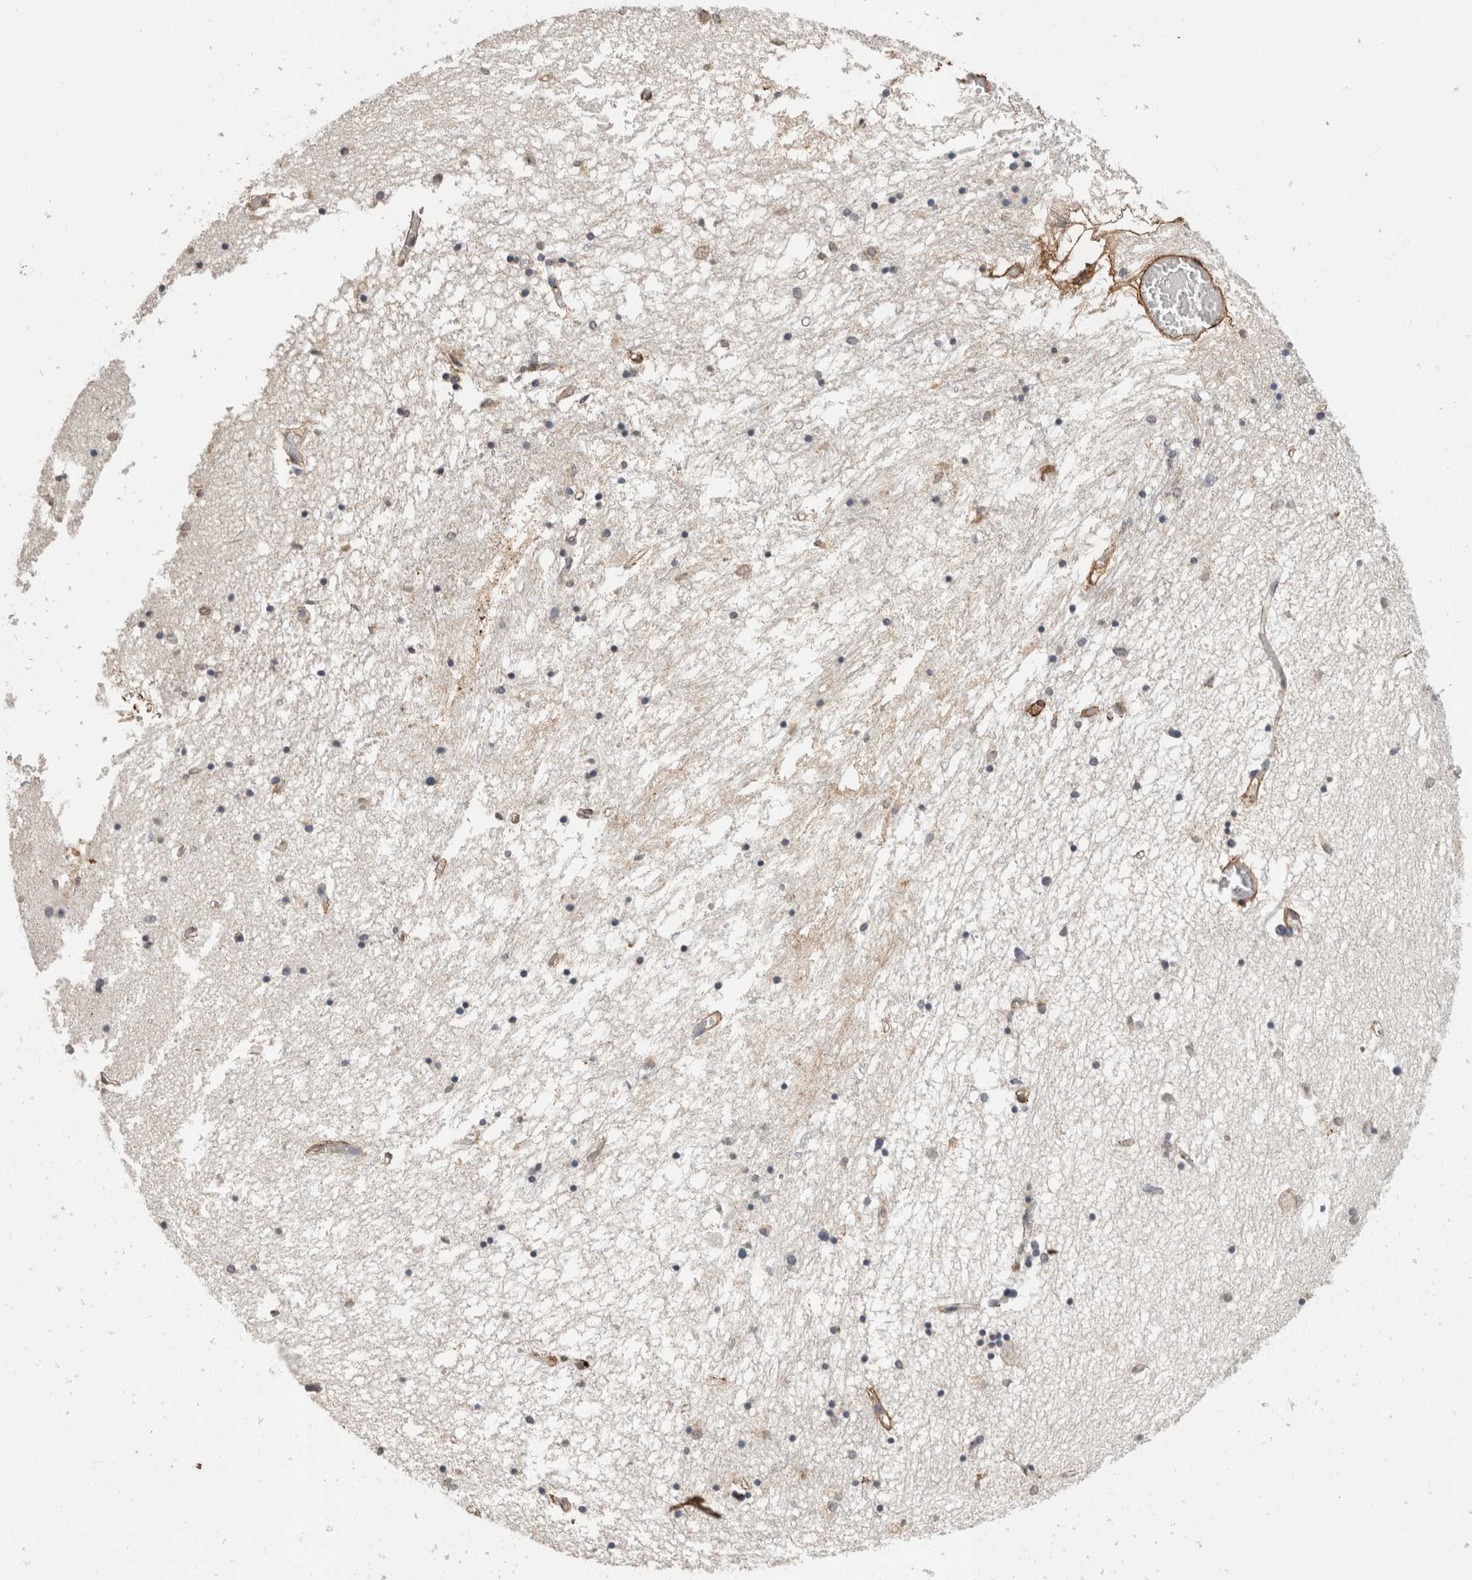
{"staining": {"intensity": "weak", "quantity": "25%-75%", "location": "nuclear"}, "tissue": "hippocampus", "cell_type": "Glial cells", "image_type": "normal", "snomed": [{"axis": "morphology", "description": "Normal tissue, NOS"}, {"axis": "topography", "description": "Hippocampus"}], "caption": "A photomicrograph of human hippocampus stained for a protein shows weak nuclear brown staining in glial cells. (Stains: DAB (3,3'-diaminobenzidine) in brown, nuclei in blue, Microscopy: brightfield microscopy at high magnification).", "gene": "C1QTNF5", "patient": {"sex": "male", "age": 70}}